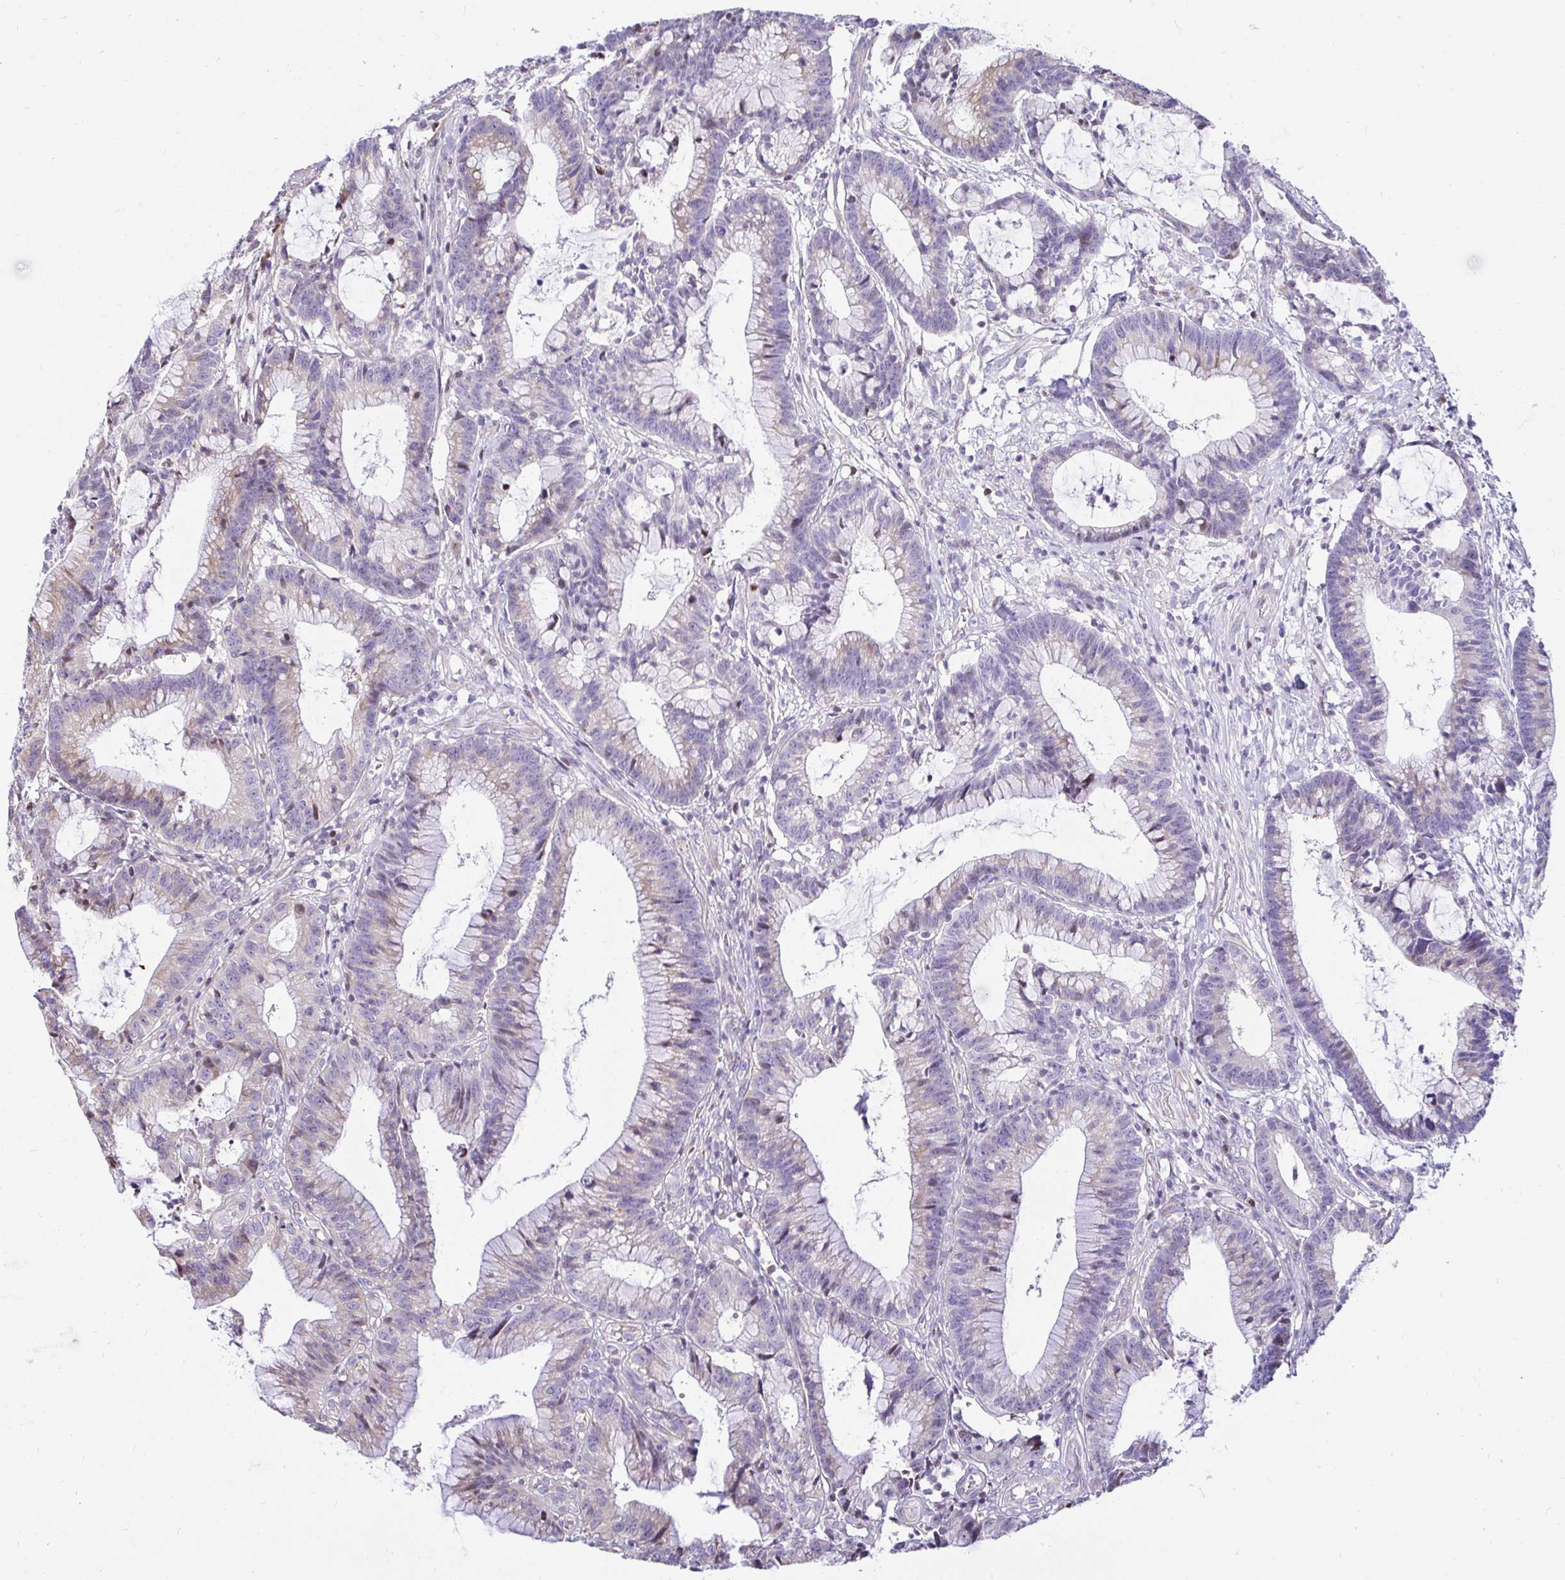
{"staining": {"intensity": "weak", "quantity": "<25%", "location": "cytoplasmic/membranous"}, "tissue": "colorectal cancer", "cell_type": "Tumor cells", "image_type": "cancer", "snomed": [{"axis": "morphology", "description": "Adenocarcinoma, NOS"}, {"axis": "topography", "description": "Colon"}], "caption": "The IHC photomicrograph has no significant expression in tumor cells of colorectal cancer tissue.", "gene": "CAPSL", "patient": {"sex": "female", "age": 78}}